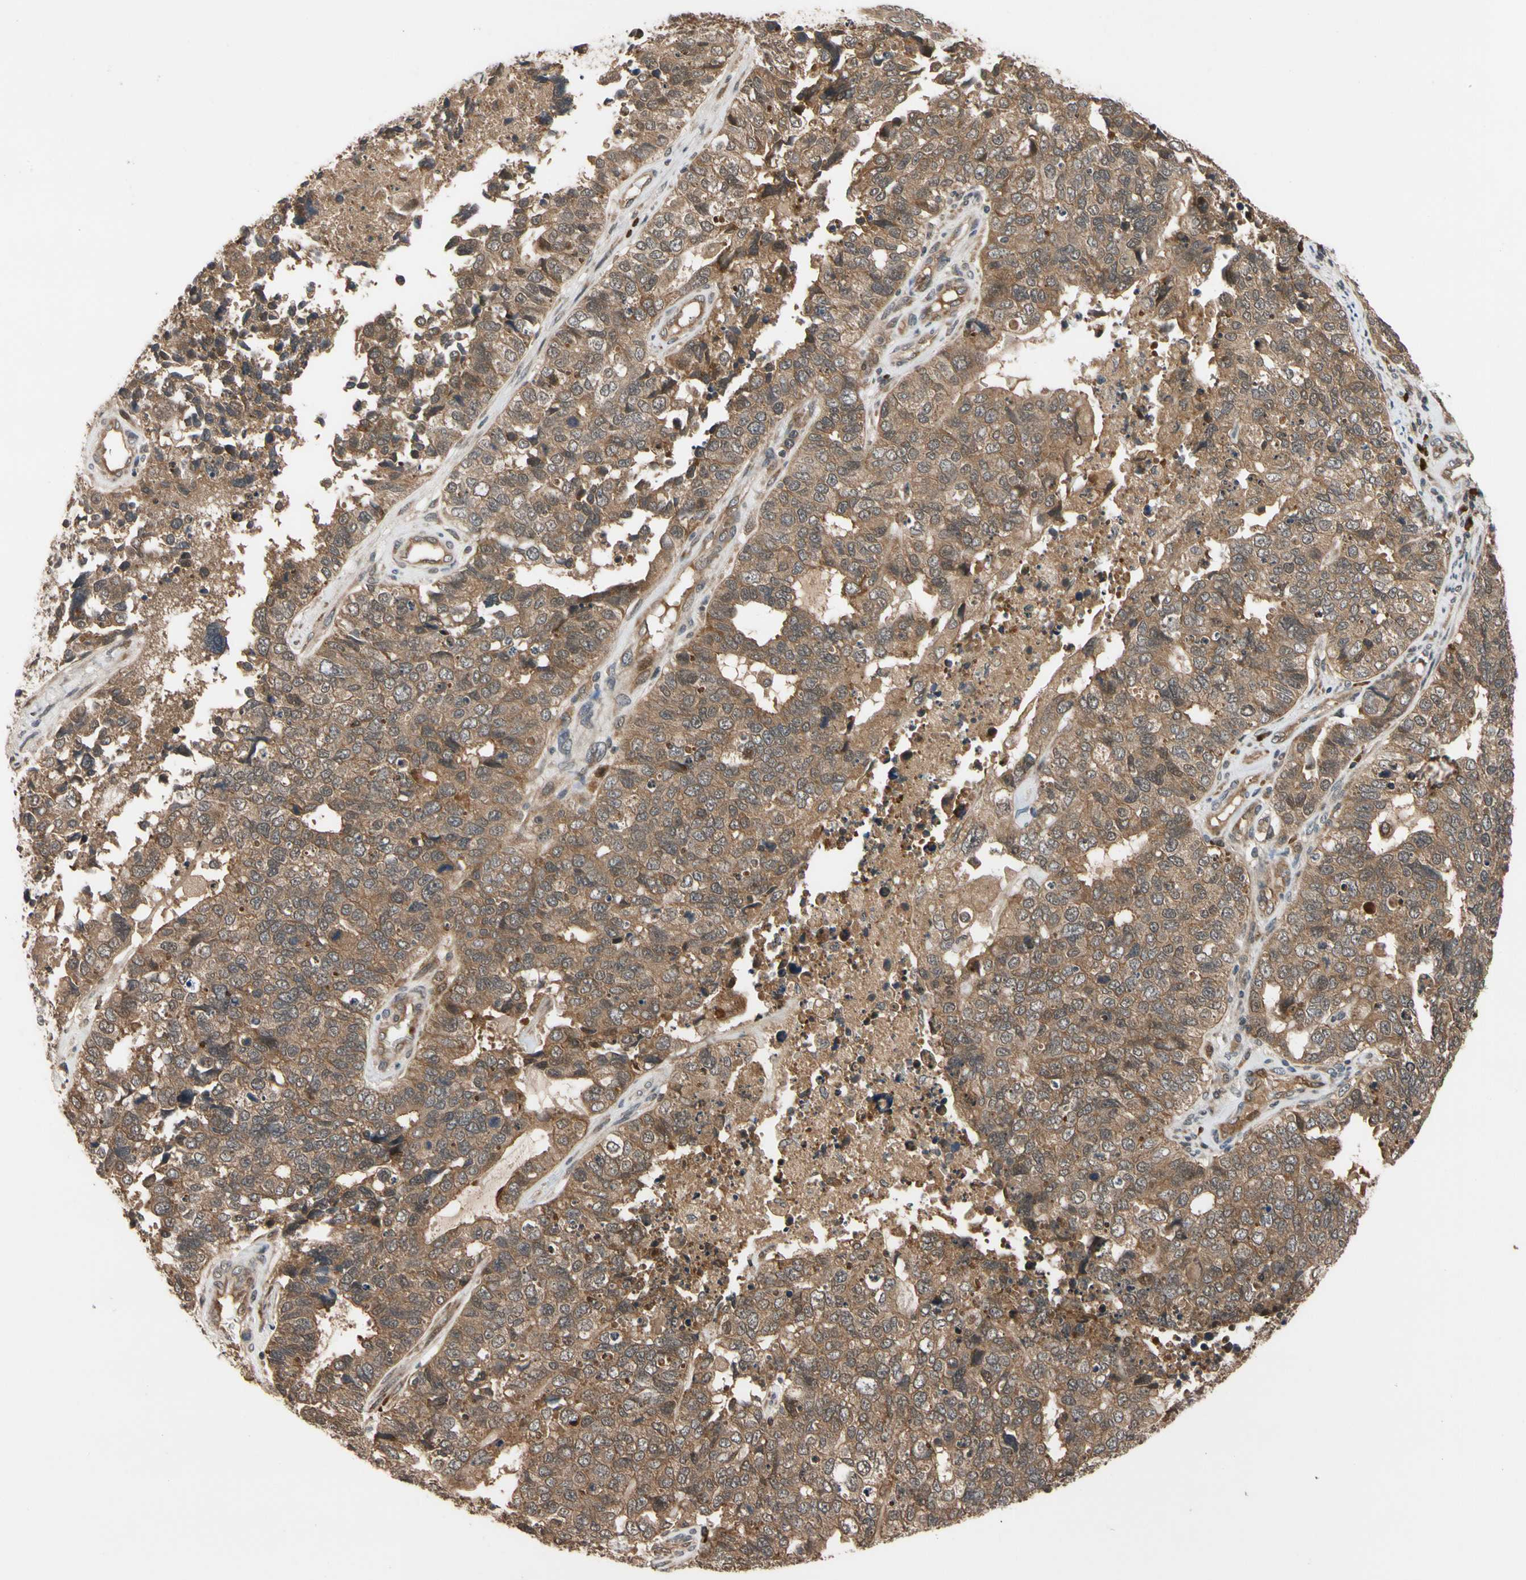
{"staining": {"intensity": "moderate", "quantity": ">75%", "location": "cytoplasmic/membranous"}, "tissue": "cervical cancer", "cell_type": "Tumor cells", "image_type": "cancer", "snomed": [{"axis": "morphology", "description": "Squamous cell carcinoma, NOS"}, {"axis": "topography", "description": "Cervix"}], "caption": "IHC of squamous cell carcinoma (cervical) exhibits medium levels of moderate cytoplasmic/membranous positivity in approximately >75% of tumor cells.", "gene": "CYTIP", "patient": {"sex": "female", "age": 63}}